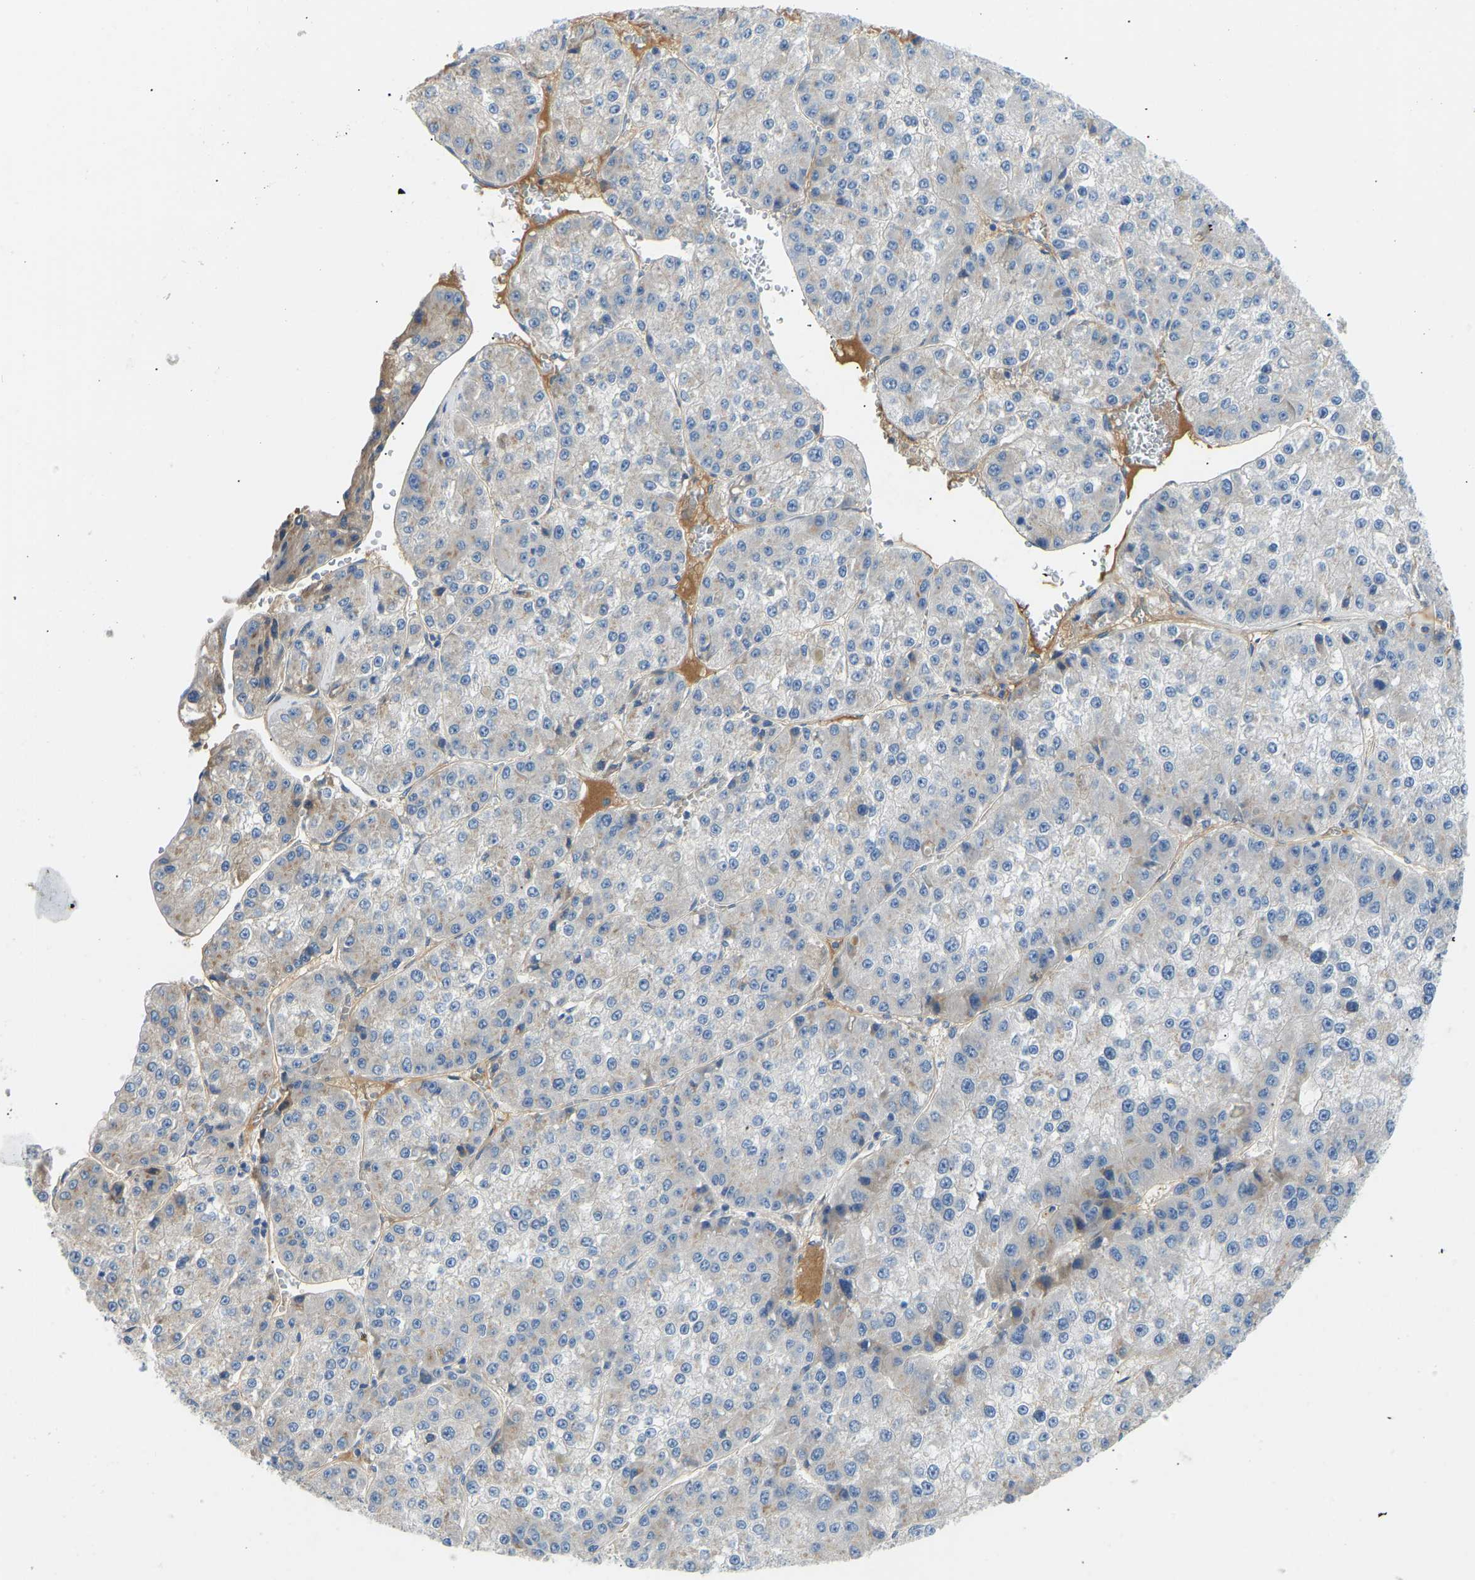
{"staining": {"intensity": "negative", "quantity": "none", "location": "none"}, "tissue": "liver cancer", "cell_type": "Tumor cells", "image_type": "cancer", "snomed": [{"axis": "morphology", "description": "Carcinoma, Hepatocellular, NOS"}, {"axis": "topography", "description": "Liver"}], "caption": "This is an immunohistochemistry photomicrograph of human hepatocellular carcinoma (liver). There is no staining in tumor cells.", "gene": "COL15A1", "patient": {"sex": "female", "age": 73}}